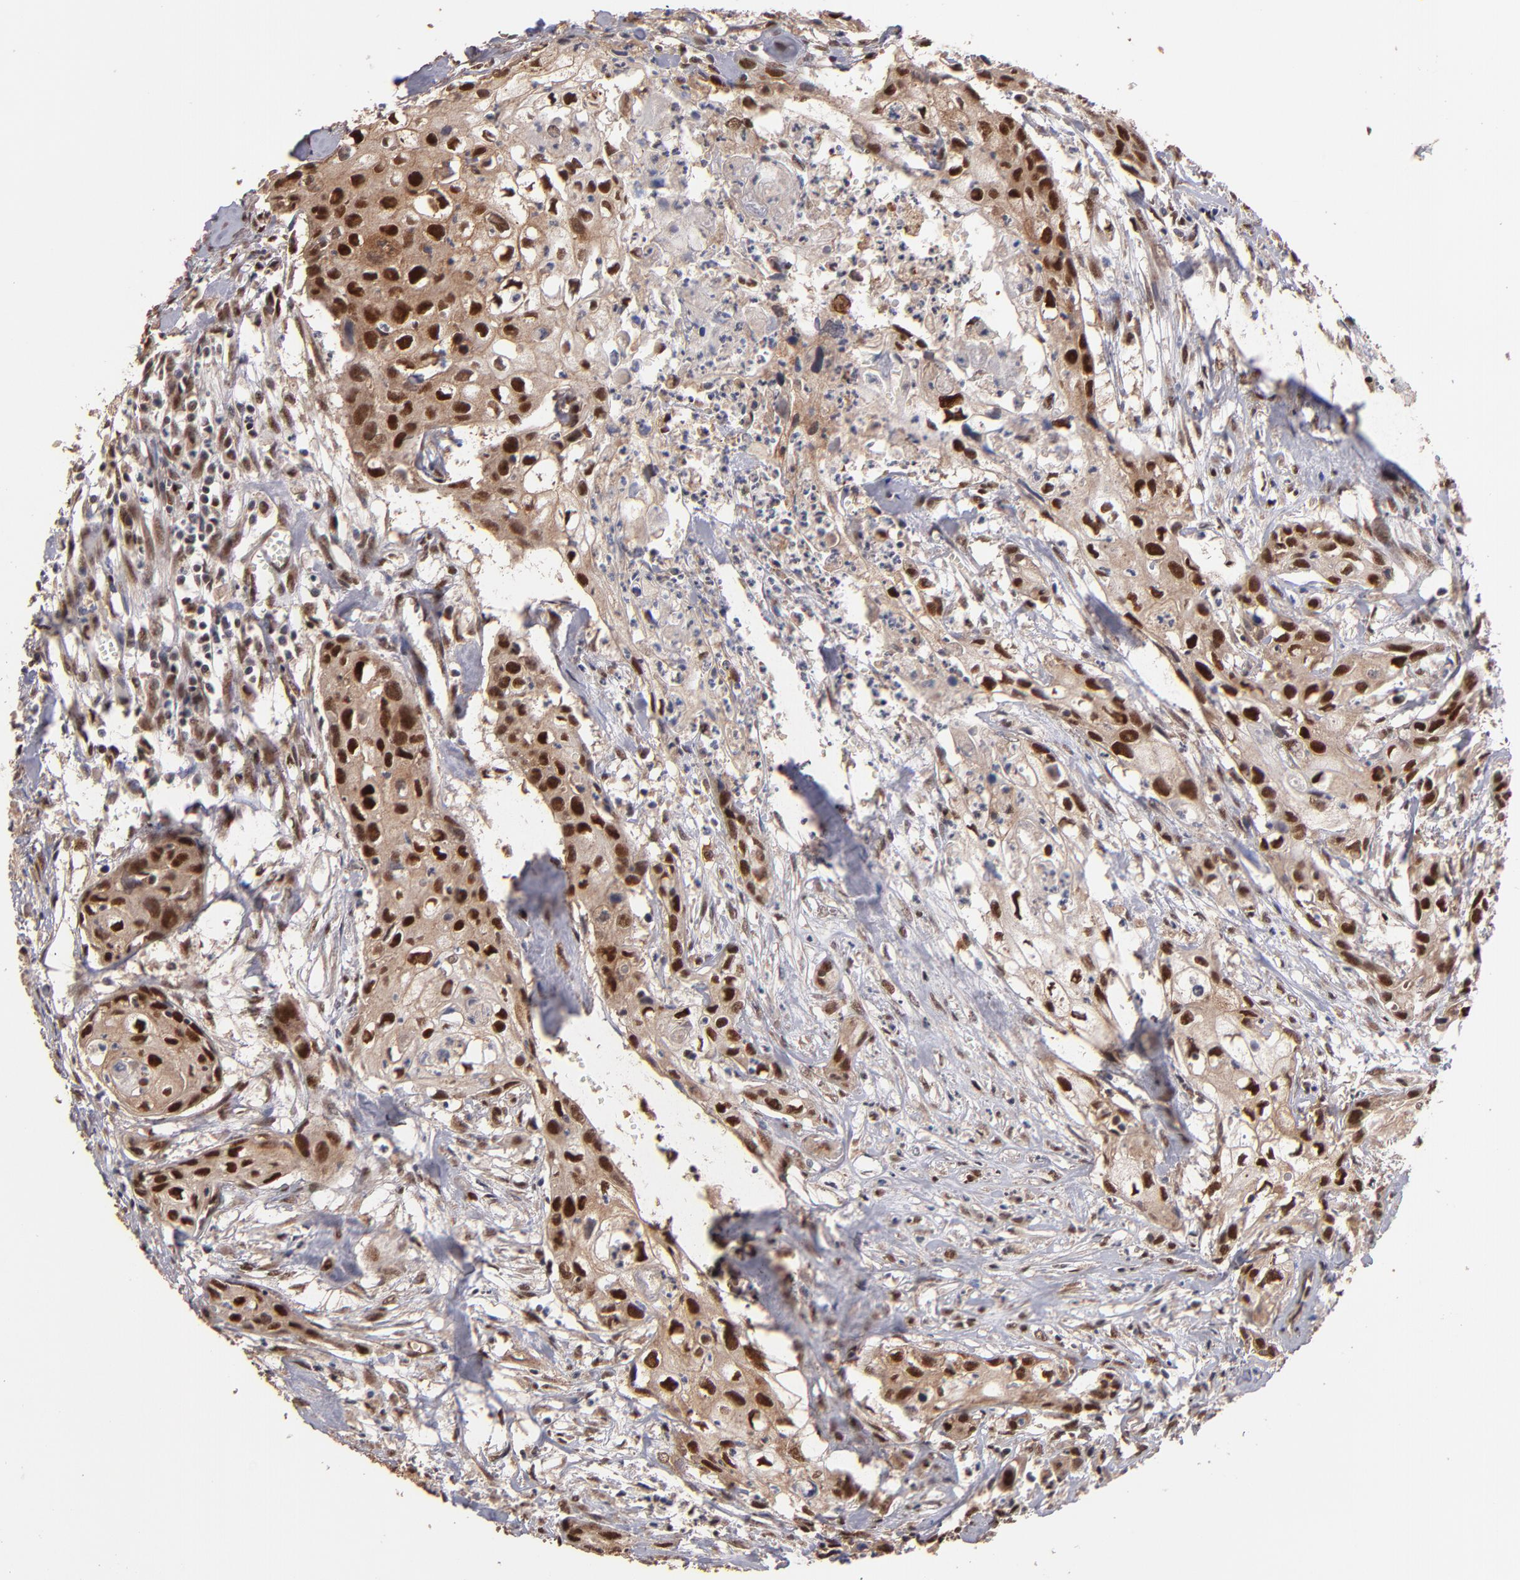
{"staining": {"intensity": "strong", "quantity": ">75%", "location": "cytoplasmic/membranous,nuclear"}, "tissue": "urothelial cancer", "cell_type": "Tumor cells", "image_type": "cancer", "snomed": [{"axis": "morphology", "description": "Urothelial carcinoma, High grade"}, {"axis": "topography", "description": "Urinary bladder"}], "caption": "High-magnification brightfield microscopy of urothelial cancer stained with DAB (brown) and counterstained with hematoxylin (blue). tumor cells exhibit strong cytoplasmic/membranous and nuclear positivity is seen in approximately>75% of cells.", "gene": "EAPP", "patient": {"sex": "male", "age": 54}}